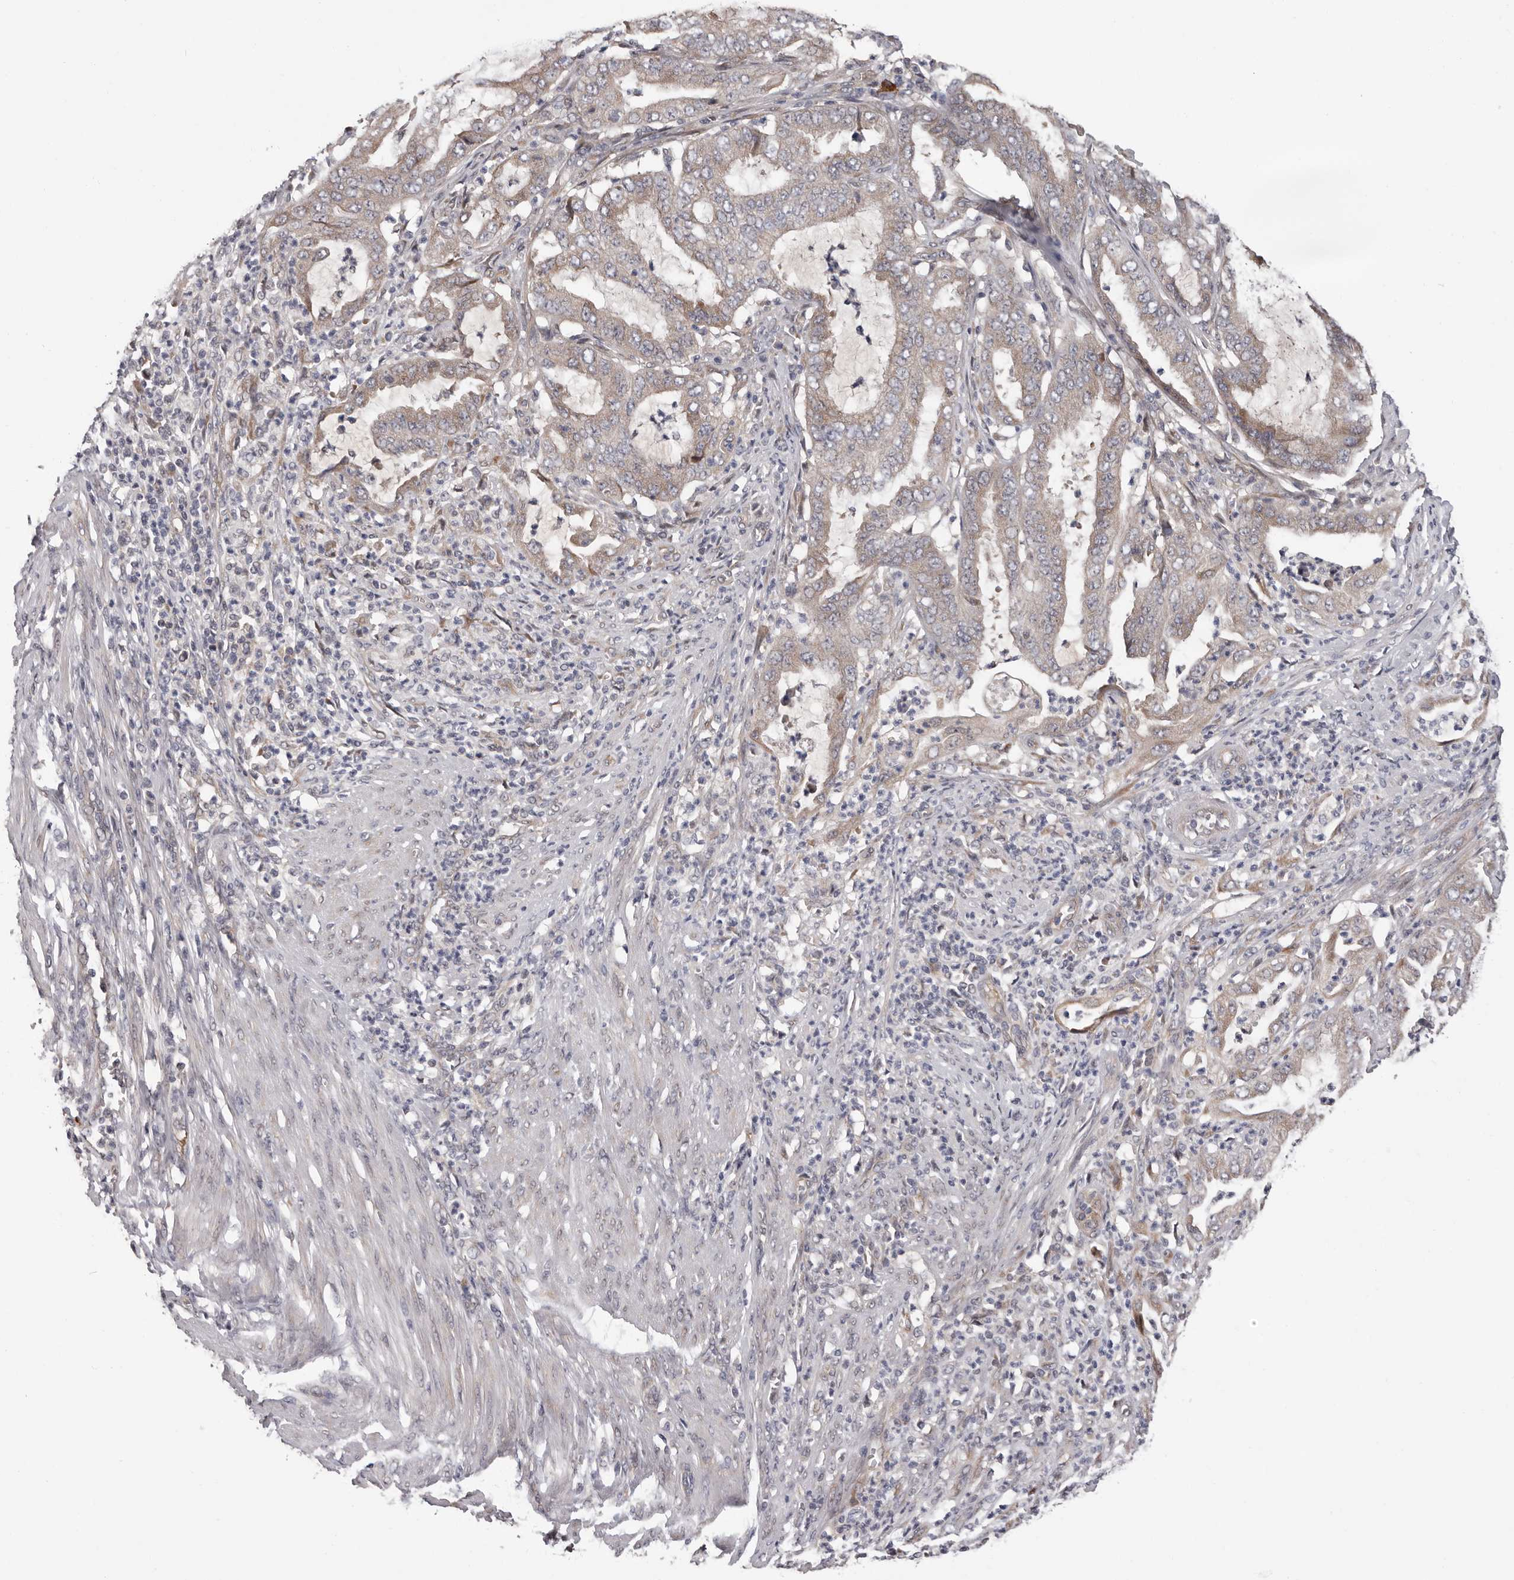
{"staining": {"intensity": "weak", "quantity": ">75%", "location": "cytoplasmic/membranous"}, "tissue": "endometrial cancer", "cell_type": "Tumor cells", "image_type": "cancer", "snomed": [{"axis": "morphology", "description": "Adenocarcinoma, NOS"}, {"axis": "topography", "description": "Endometrium"}], "caption": "A high-resolution histopathology image shows IHC staining of adenocarcinoma (endometrial), which displays weak cytoplasmic/membranous positivity in approximately >75% of tumor cells. (DAB = brown stain, brightfield microscopy at high magnification).", "gene": "MED8", "patient": {"sex": "female", "age": 51}}